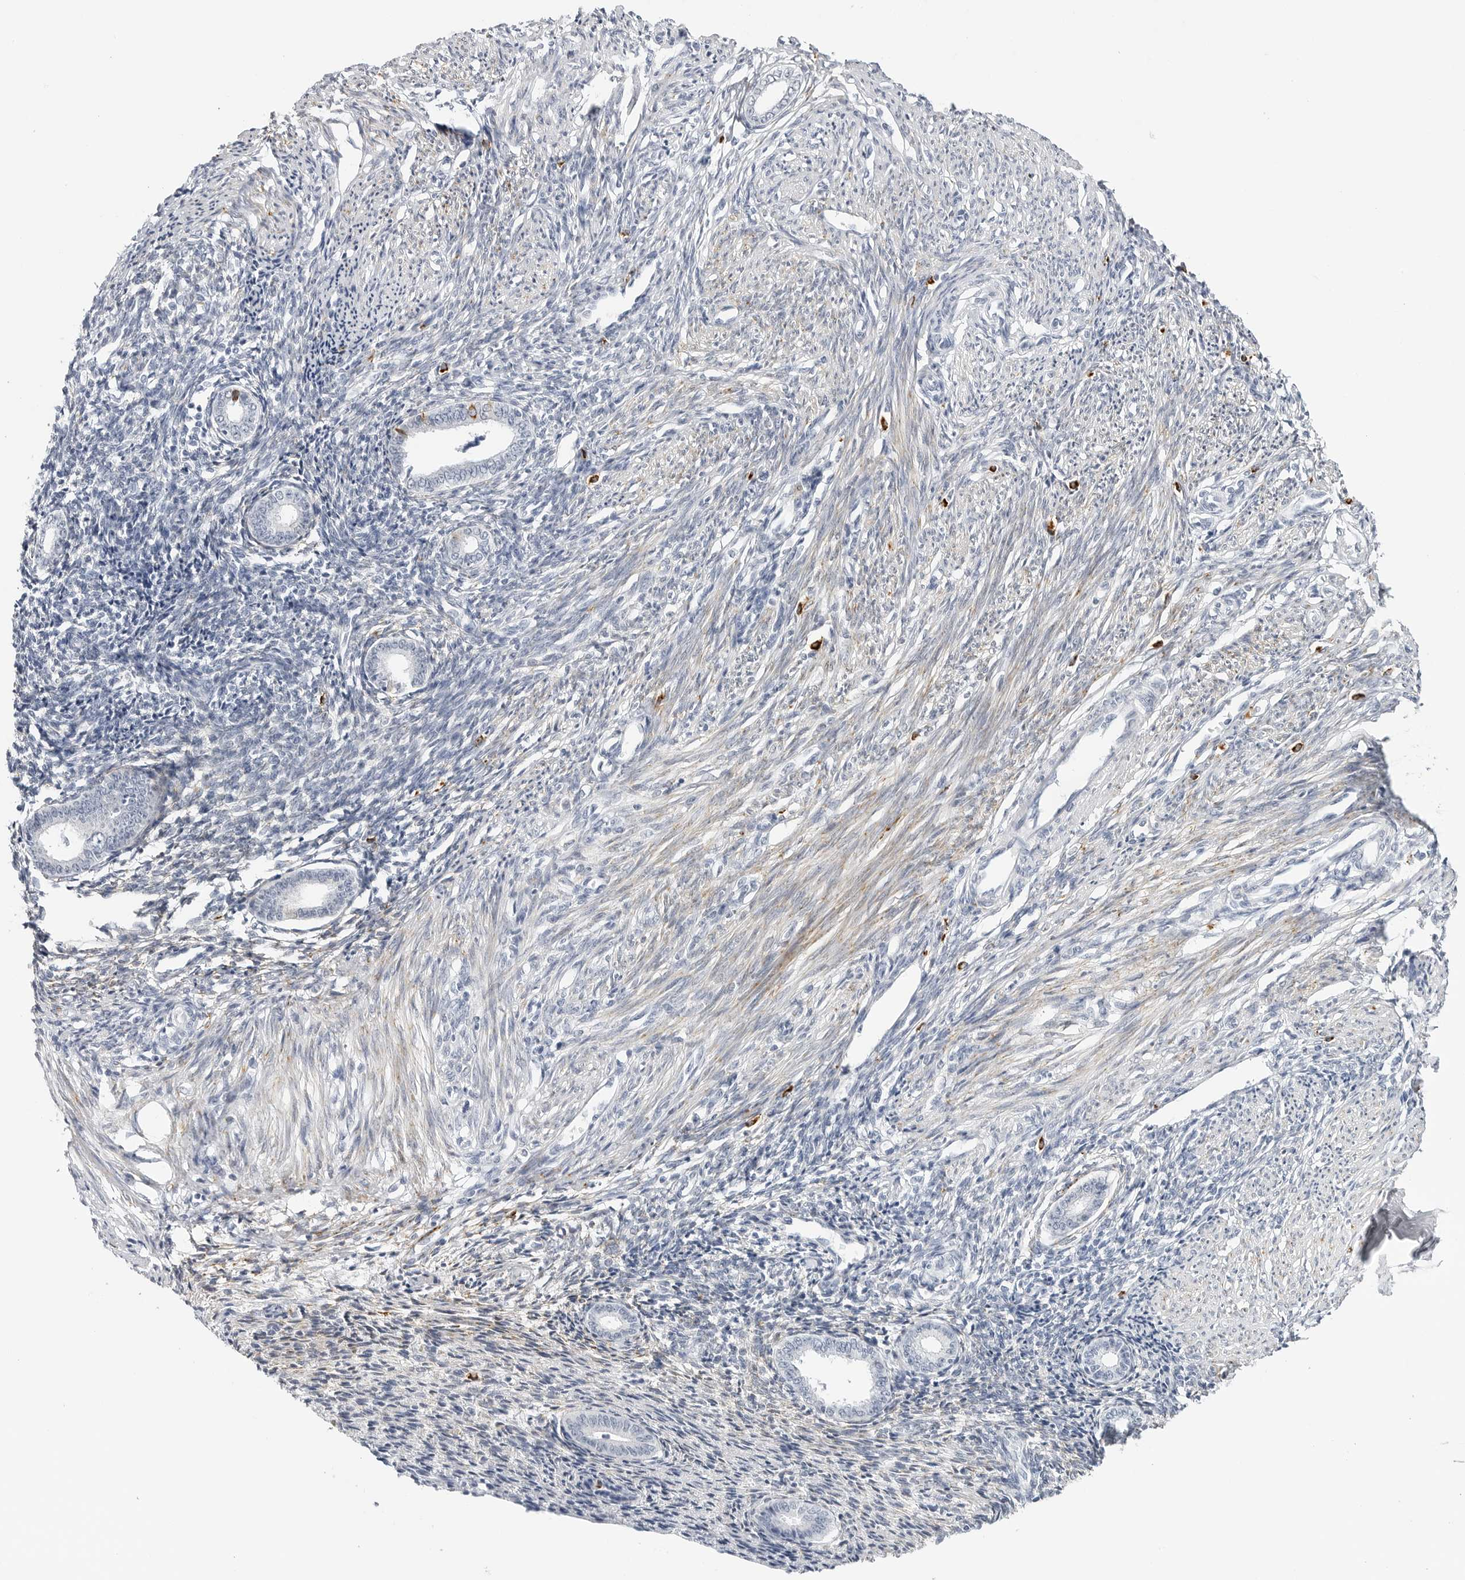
{"staining": {"intensity": "negative", "quantity": "none", "location": "none"}, "tissue": "endometrium", "cell_type": "Cells in endometrial stroma", "image_type": "normal", "snomed": [{"axis": "morphology", "description": "Normal tissue, NOS"}, {"axis": "topography", "description": "Endometrium"}], "caption": "Immunohistochemistry of benign human endometrium displays no expression in cells in endometrial stroma. Brightfield microscopy of immunohistochemistry stained with DAB (brown) and hematoxylin (blue), captured at high magnification.", "gene": "HSPB7", "patient": {"sex": "female", "age": 56}}